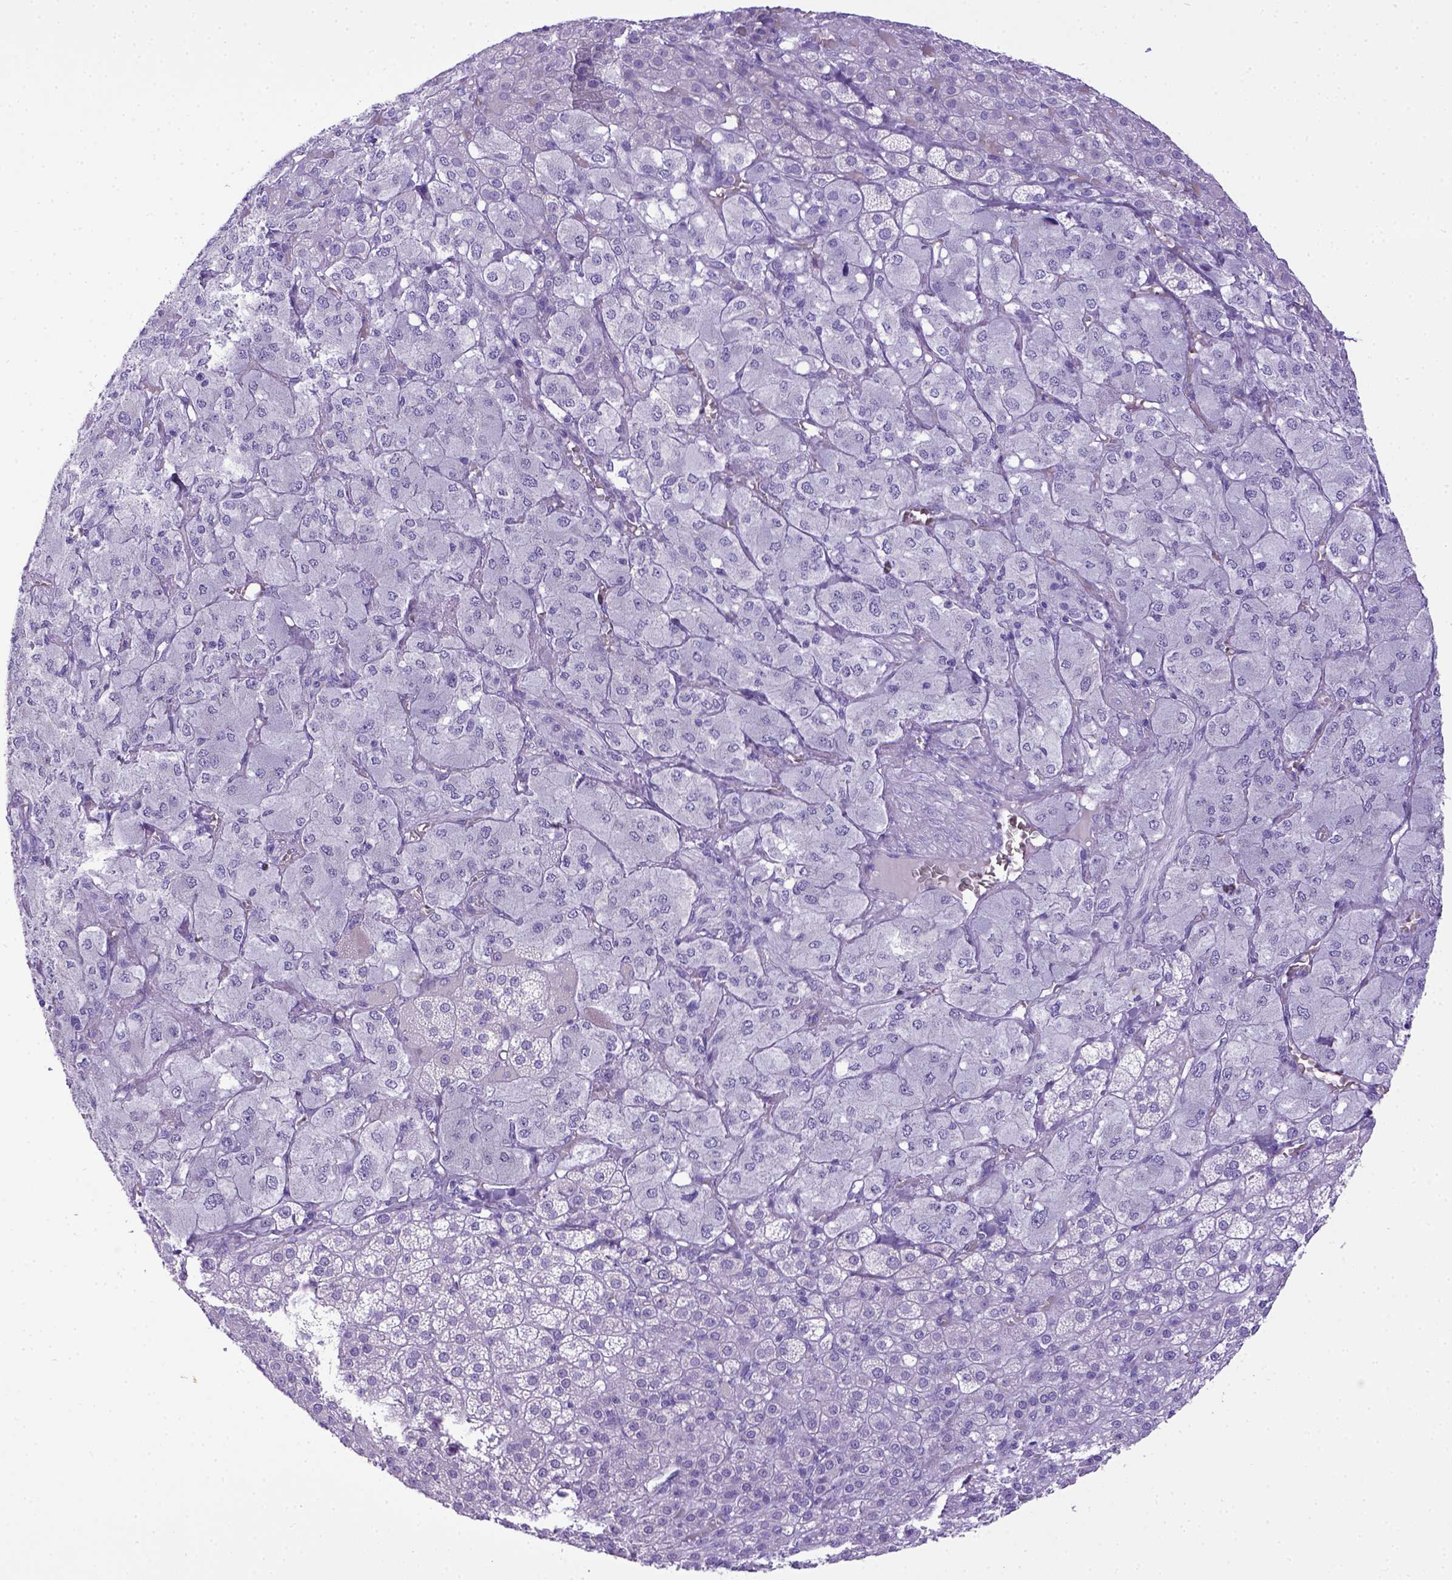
{"staining": {"intensity": "negative", "quantity": "none", "location": "none"}, "tissue": "adrenal gland", "cell_type": "Glandular cells", "image_type": "normal", "snomed": [{"axis": "morphology", "description": "Normal tissue, NOS"}, {"axis": "topography", "description": "Adrenal gland"}], "caption": "The IHC photomicrograph has no significant staining in glandular cells of adrenal gland. (DAB (3,3'-diaminobenzidine) immunohistochemistry (IHC) with hematoxylin counter stain).", "gene": "ESR1", "patient": {"sex": "female", "age": 60}}